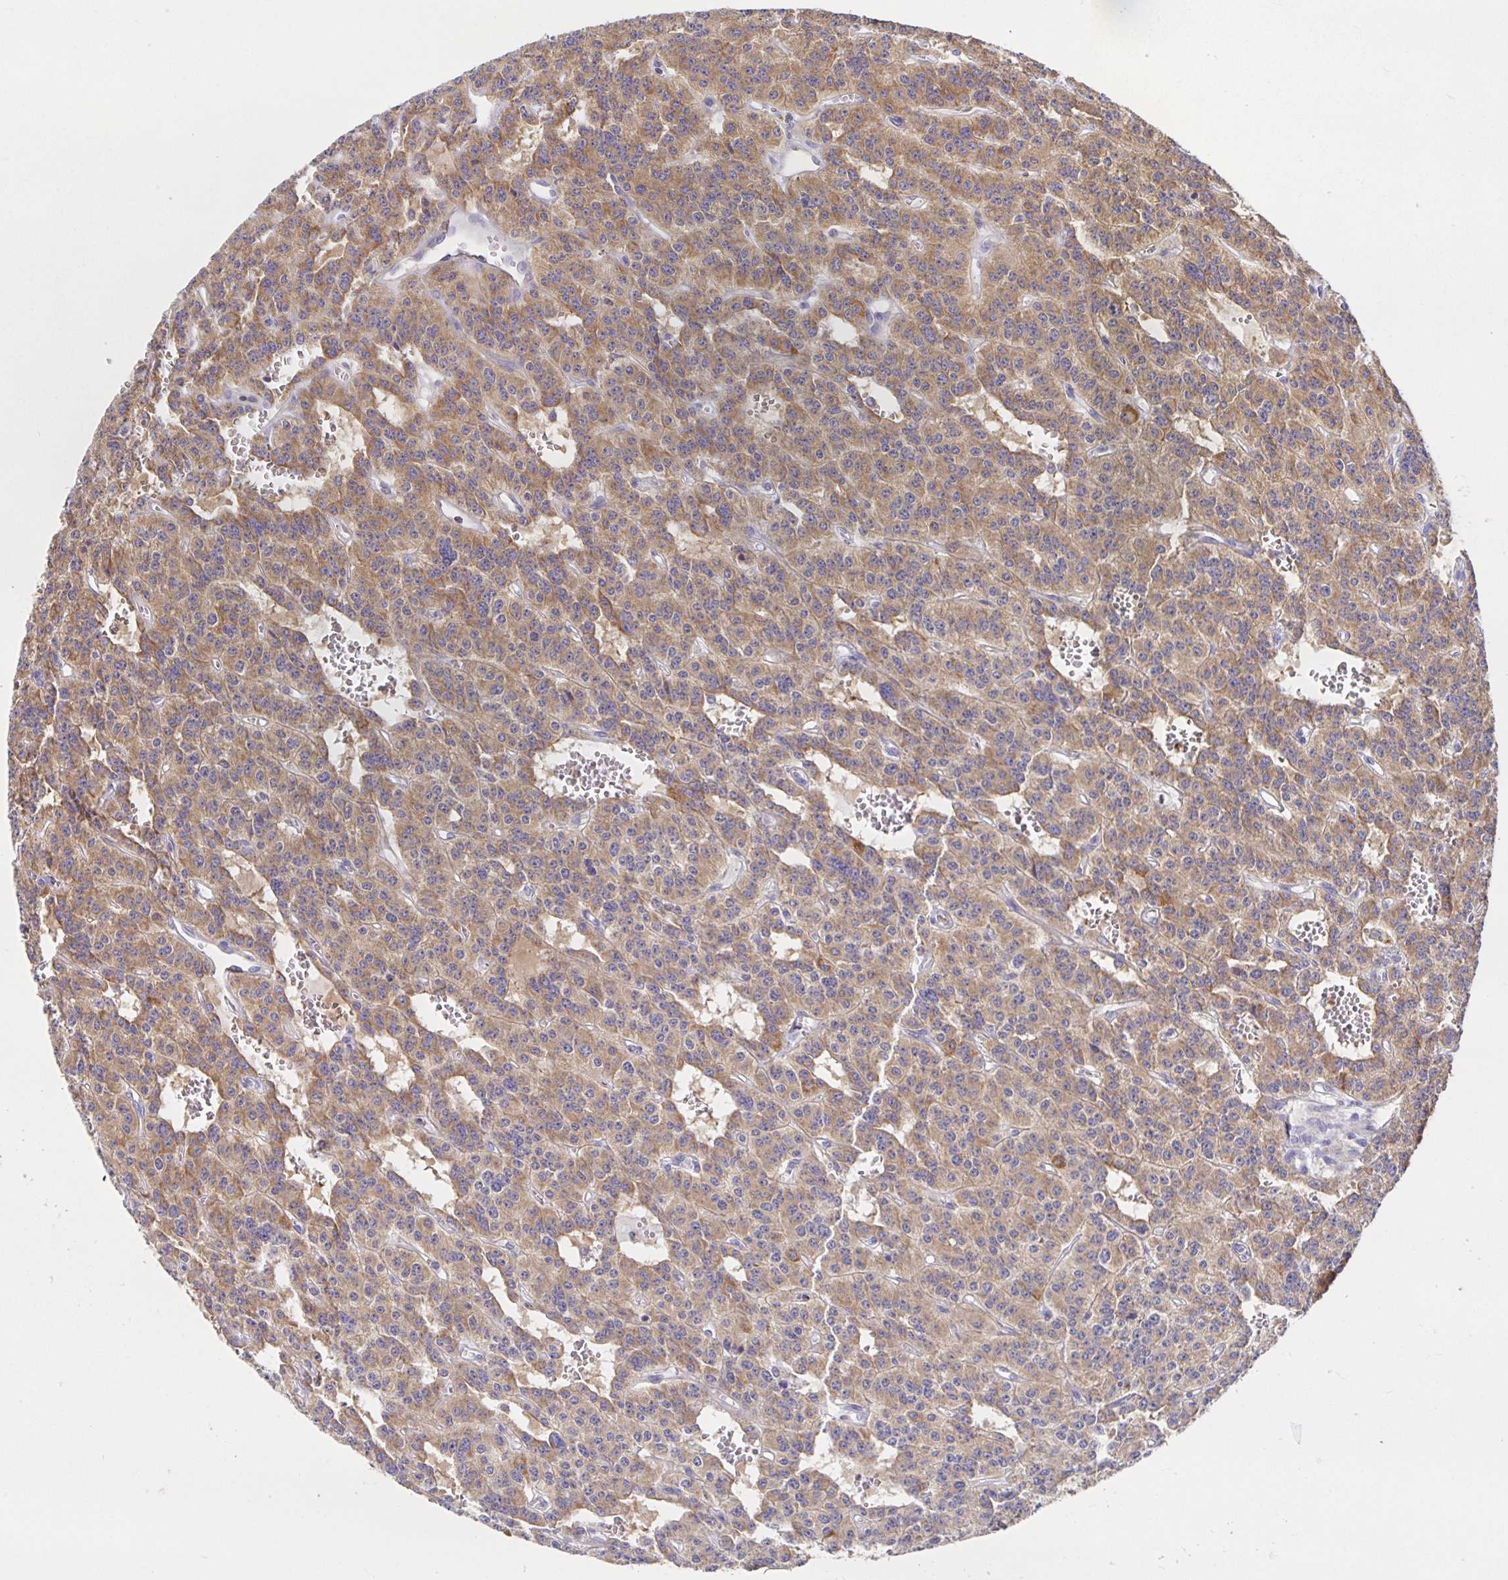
{"staining": {"intensity": "moderate", "quantity": ">75%", "location": "cytoplasmic/membranous"}, "tissue": "carcinoid", "cell_type": "Tumor cells", "image_type": "cancer", "snomed": [{"axis": "morphology", "description": "Carcinoid, malignant, NOS"}, {"axis": "topography", "description": "Lung"}], "caption": "High-magnification brightfield microscopy of carcinoid stained with DAB (brown) and counterstained with hematoxylin (blue). tumor cells exhibit moderate cytoplasmic/membranous positivity is present in about>75% of cells.", "gene": "PRDX3", "patient": {"sex": "female", "age": 71}}